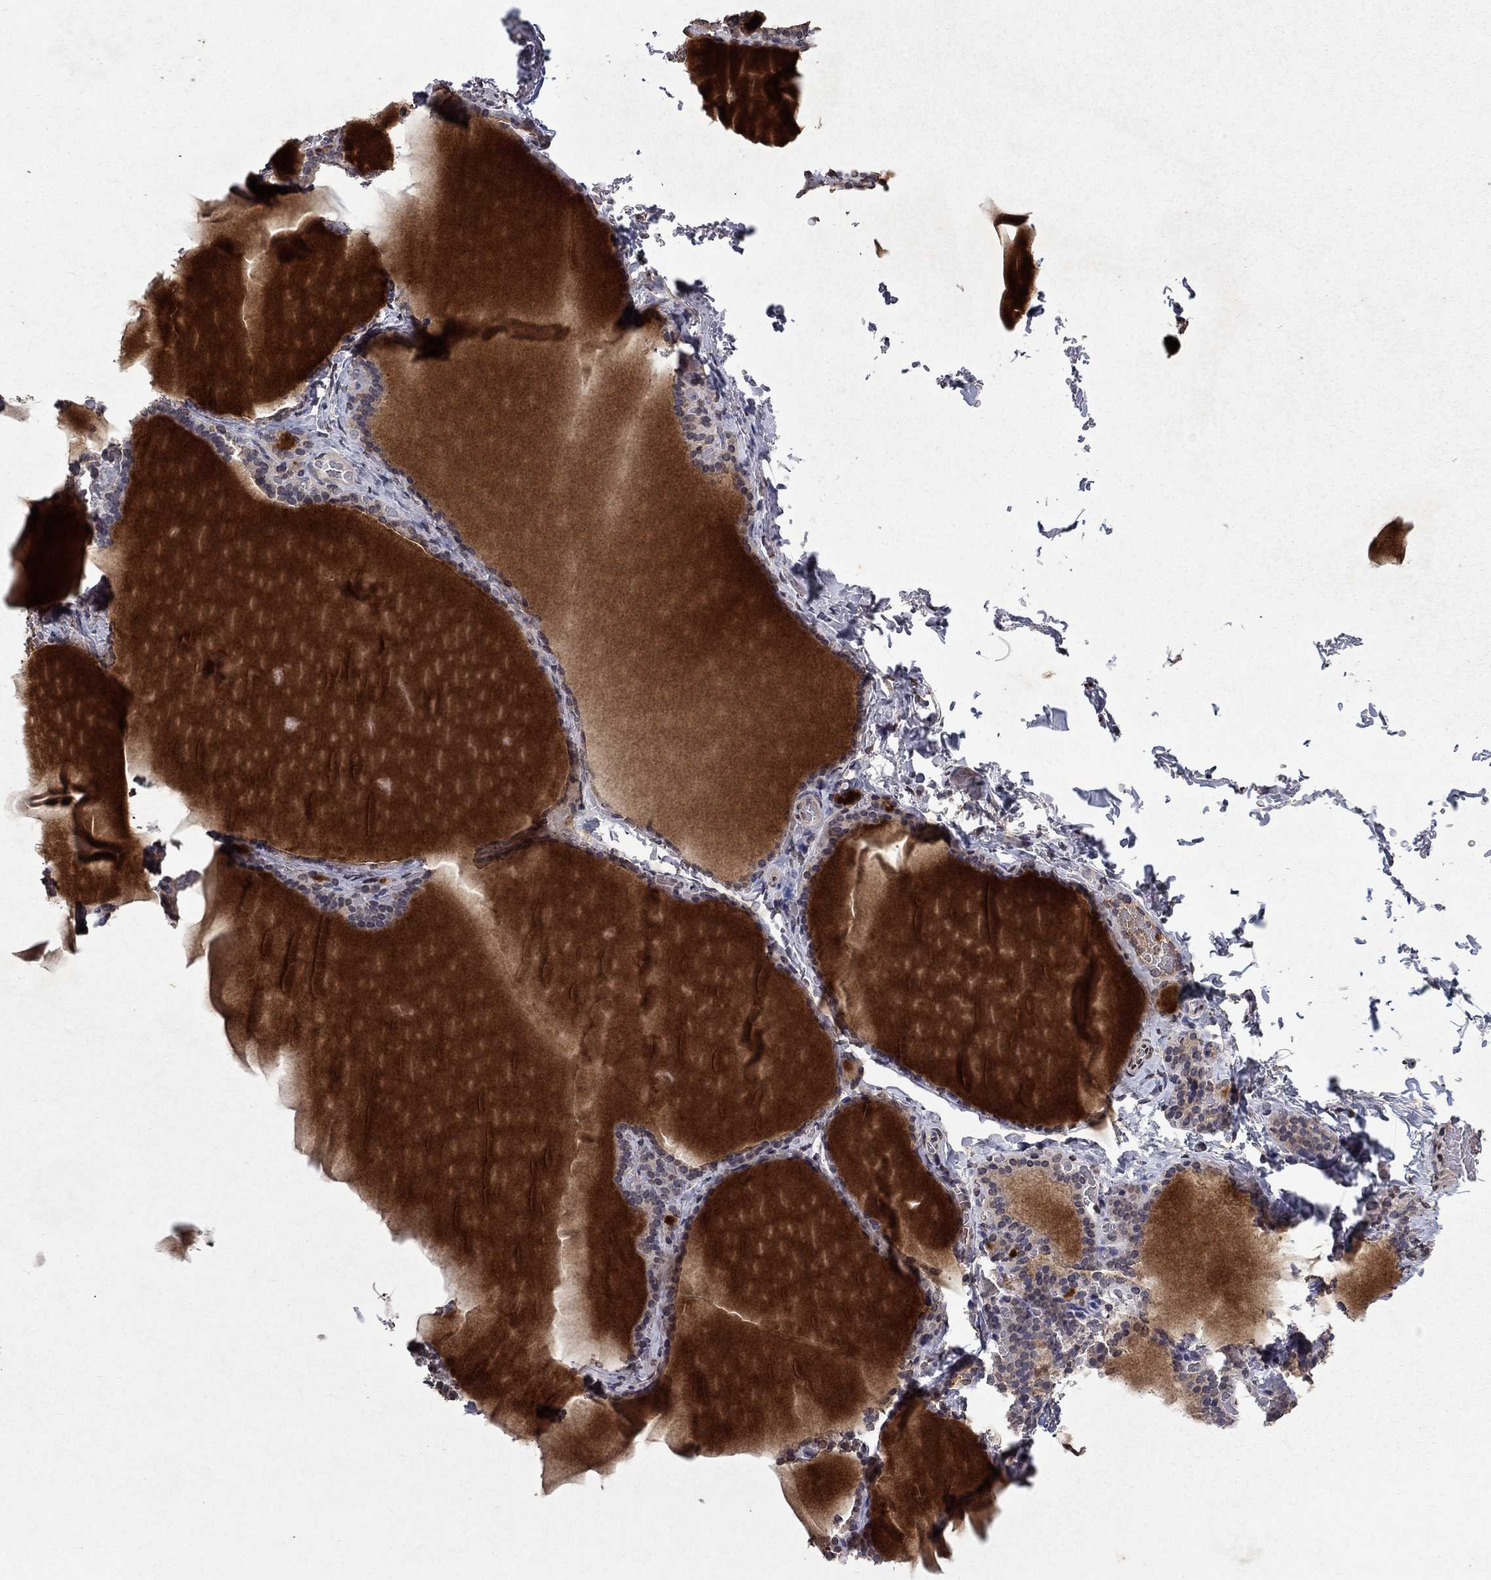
{"staining": {"intensity": "weak", "quantity": "<25%", "location": "cytoplasmic/membranous"}, "tissue": "thyroid gland", "cell_type": "Glandular cells", "image_type": "normal", "snomed": [{"axis": "morphology", "description": "Normal tissue, NOS"}, {"axis": "morphology", "description": "Hyperplasia, NOS"}, {"axis": "topography", "description": "Thyroid gland"}], "caption": "Thyroid gland was stained to show a protein in brown. There is no significant expression in glandular cells. Brightfield microscopy of IHC stained with DAB (3,3'-diaminobenzidine) (brown) and hematoxylin (blue), captured at high magnification.", "gene": "TTC38", "patient": {"sex": "female", "age": 27}}